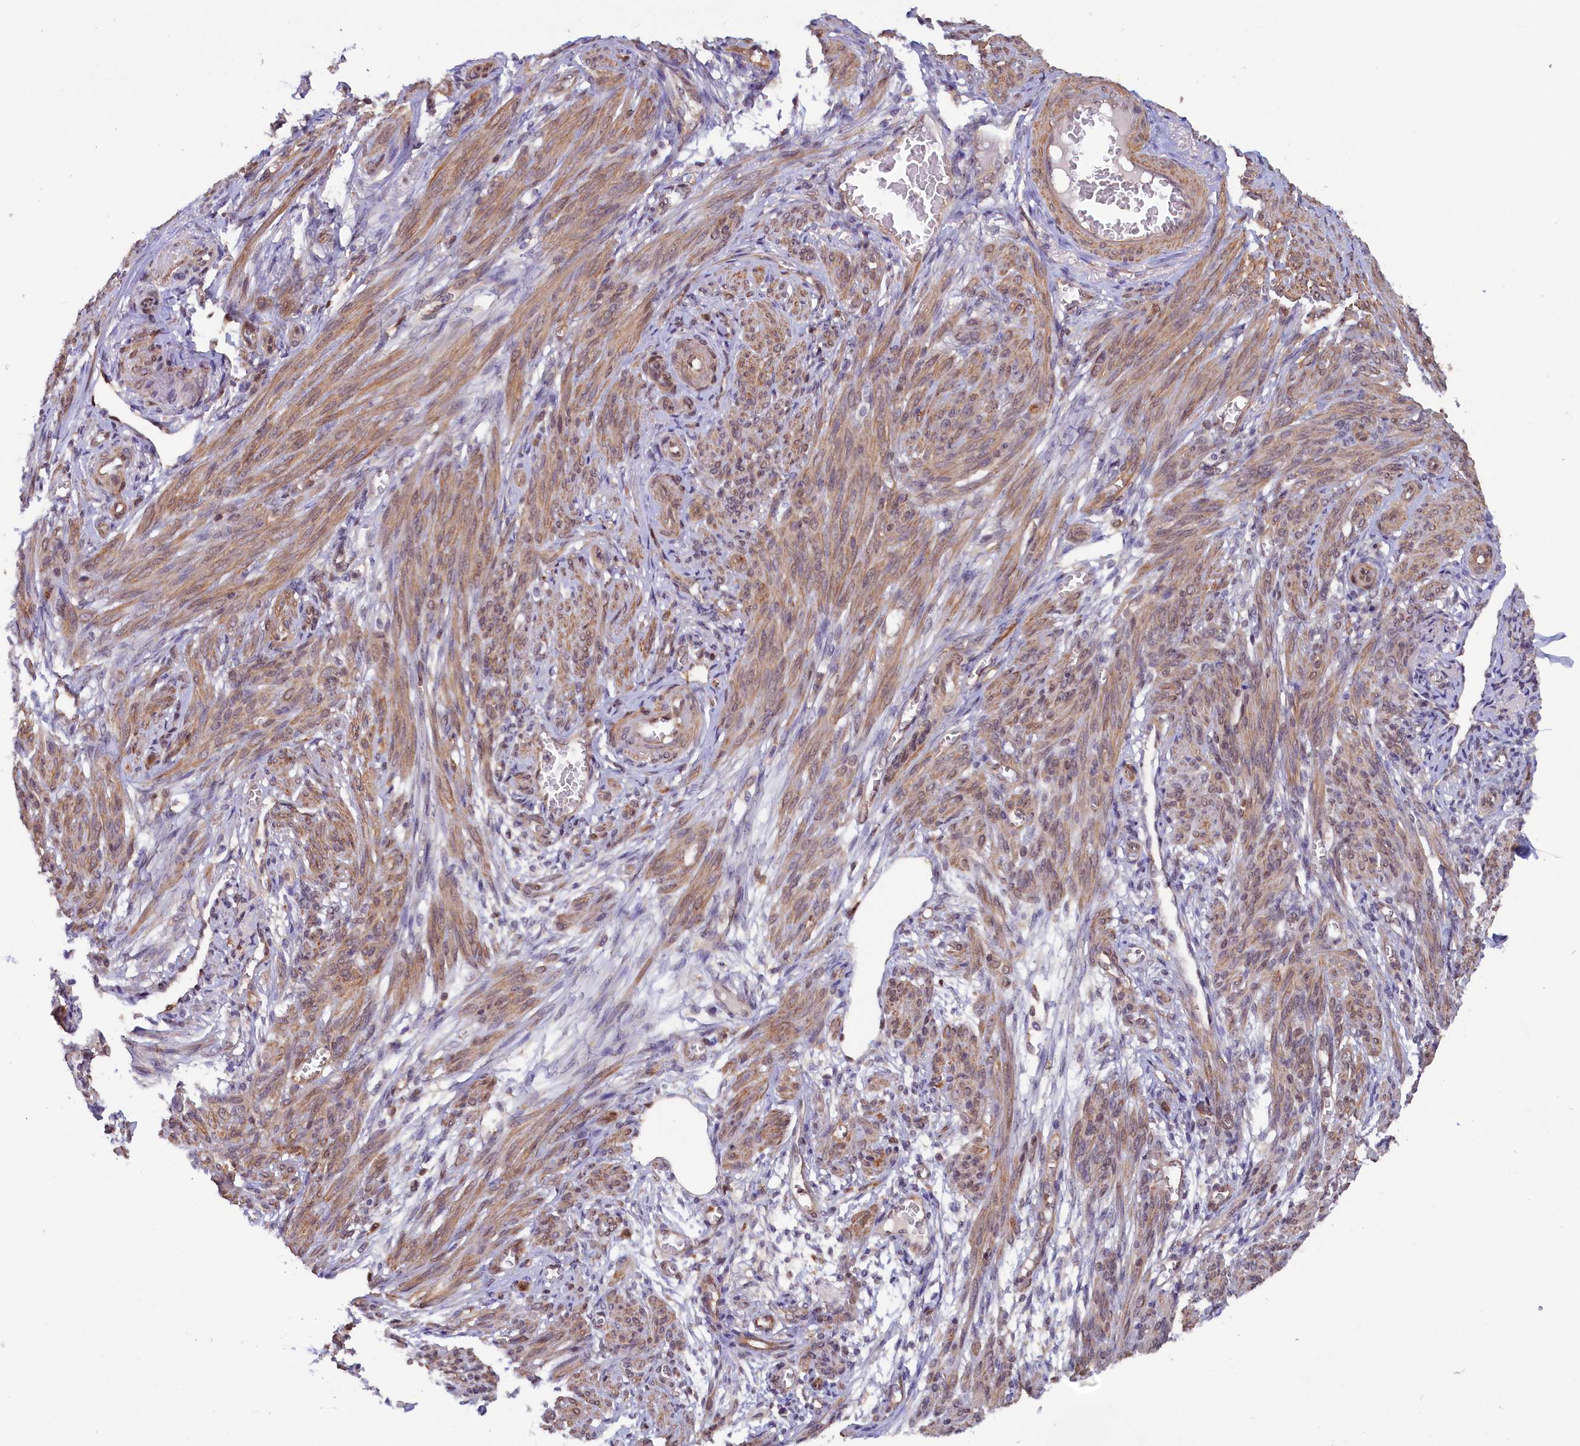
{"staining": {"intensity": "moderate", "quantity": ">75%", "location": "cytoplasmic/membranous"}, "tissue": "smooth muscle", "cell_type": "Smooth muscle cells", "image_type": "normal", "snomed": [{"axis": "morphology", "description": "Normal tissue, NOS"}, {"axis": "topography", "description": "Smooth muscle"}], "caption": "Smooth muscle cells show medium levels of moderate cytoplasmic/membranous expression in about >75% of cells in benign human smooth muscle. (brown staining indicates protein expression, while blue staining denotes nuclei).", "gene": "JPT2", "patient": {"sex": "female", "age": 39}}